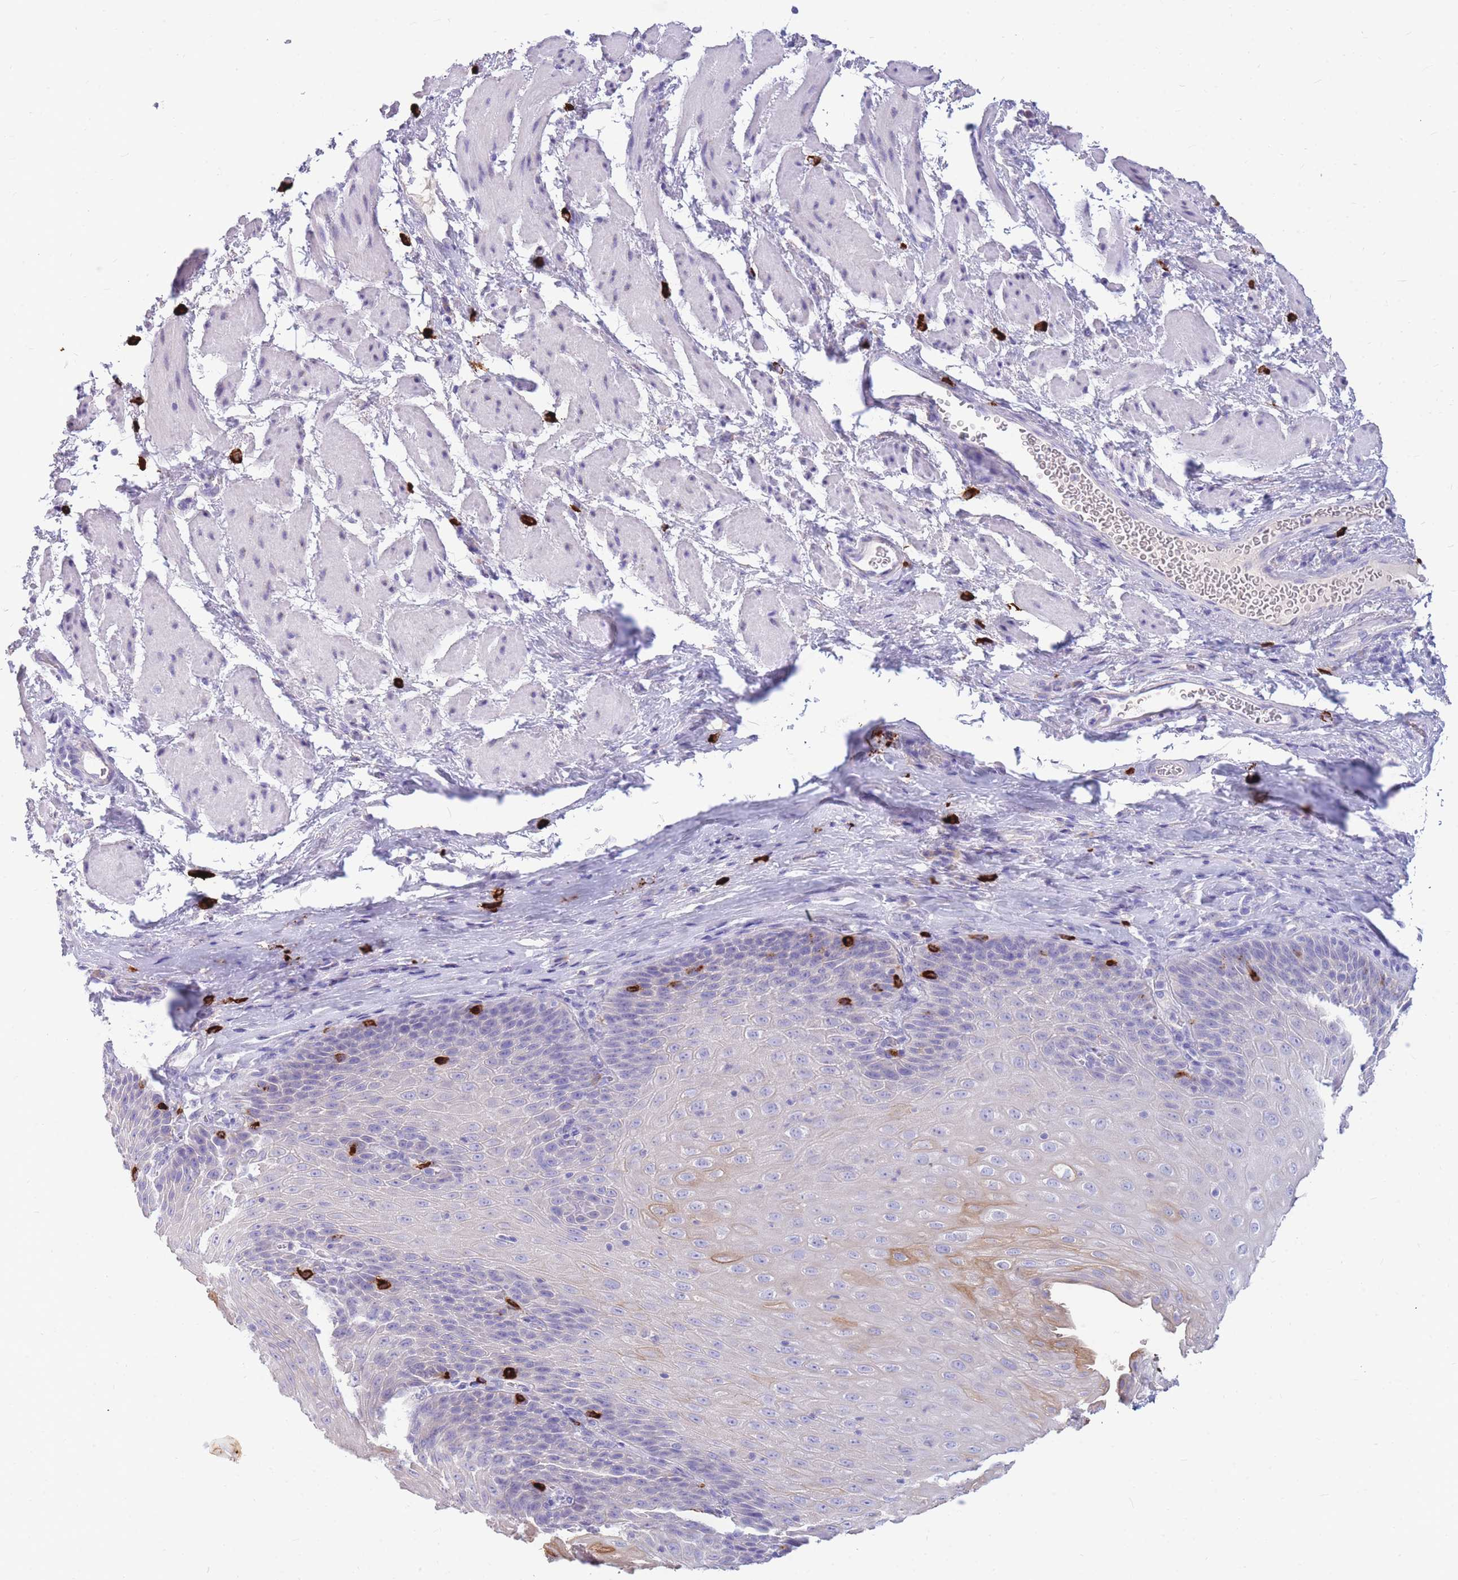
{"staining": {"intensity": "strong", "quantity": "<25%", "location": "cytoplasmic/membranous"}, "tissue": "esophagus", "cell_type": "Squamous epithelial cells", "image_type": "normal", "snomed": [{"axis": "morphology", "description": "Normal tissue, NOS"}, {"axis": "topography", "description": "Esophagus"}], "caption": "The histopathology image demonstrates staining of benign esophagus, revealing strong cytoplasmic/membranous protein positivity (brown color) within squamous epithelial cells. Immunohistochemistry (ihc) stains the protein of interest in brown and the nuclei are stained blue.", "gene": "TPSAB1", "patient": {"sex": "female", "age": 61}}